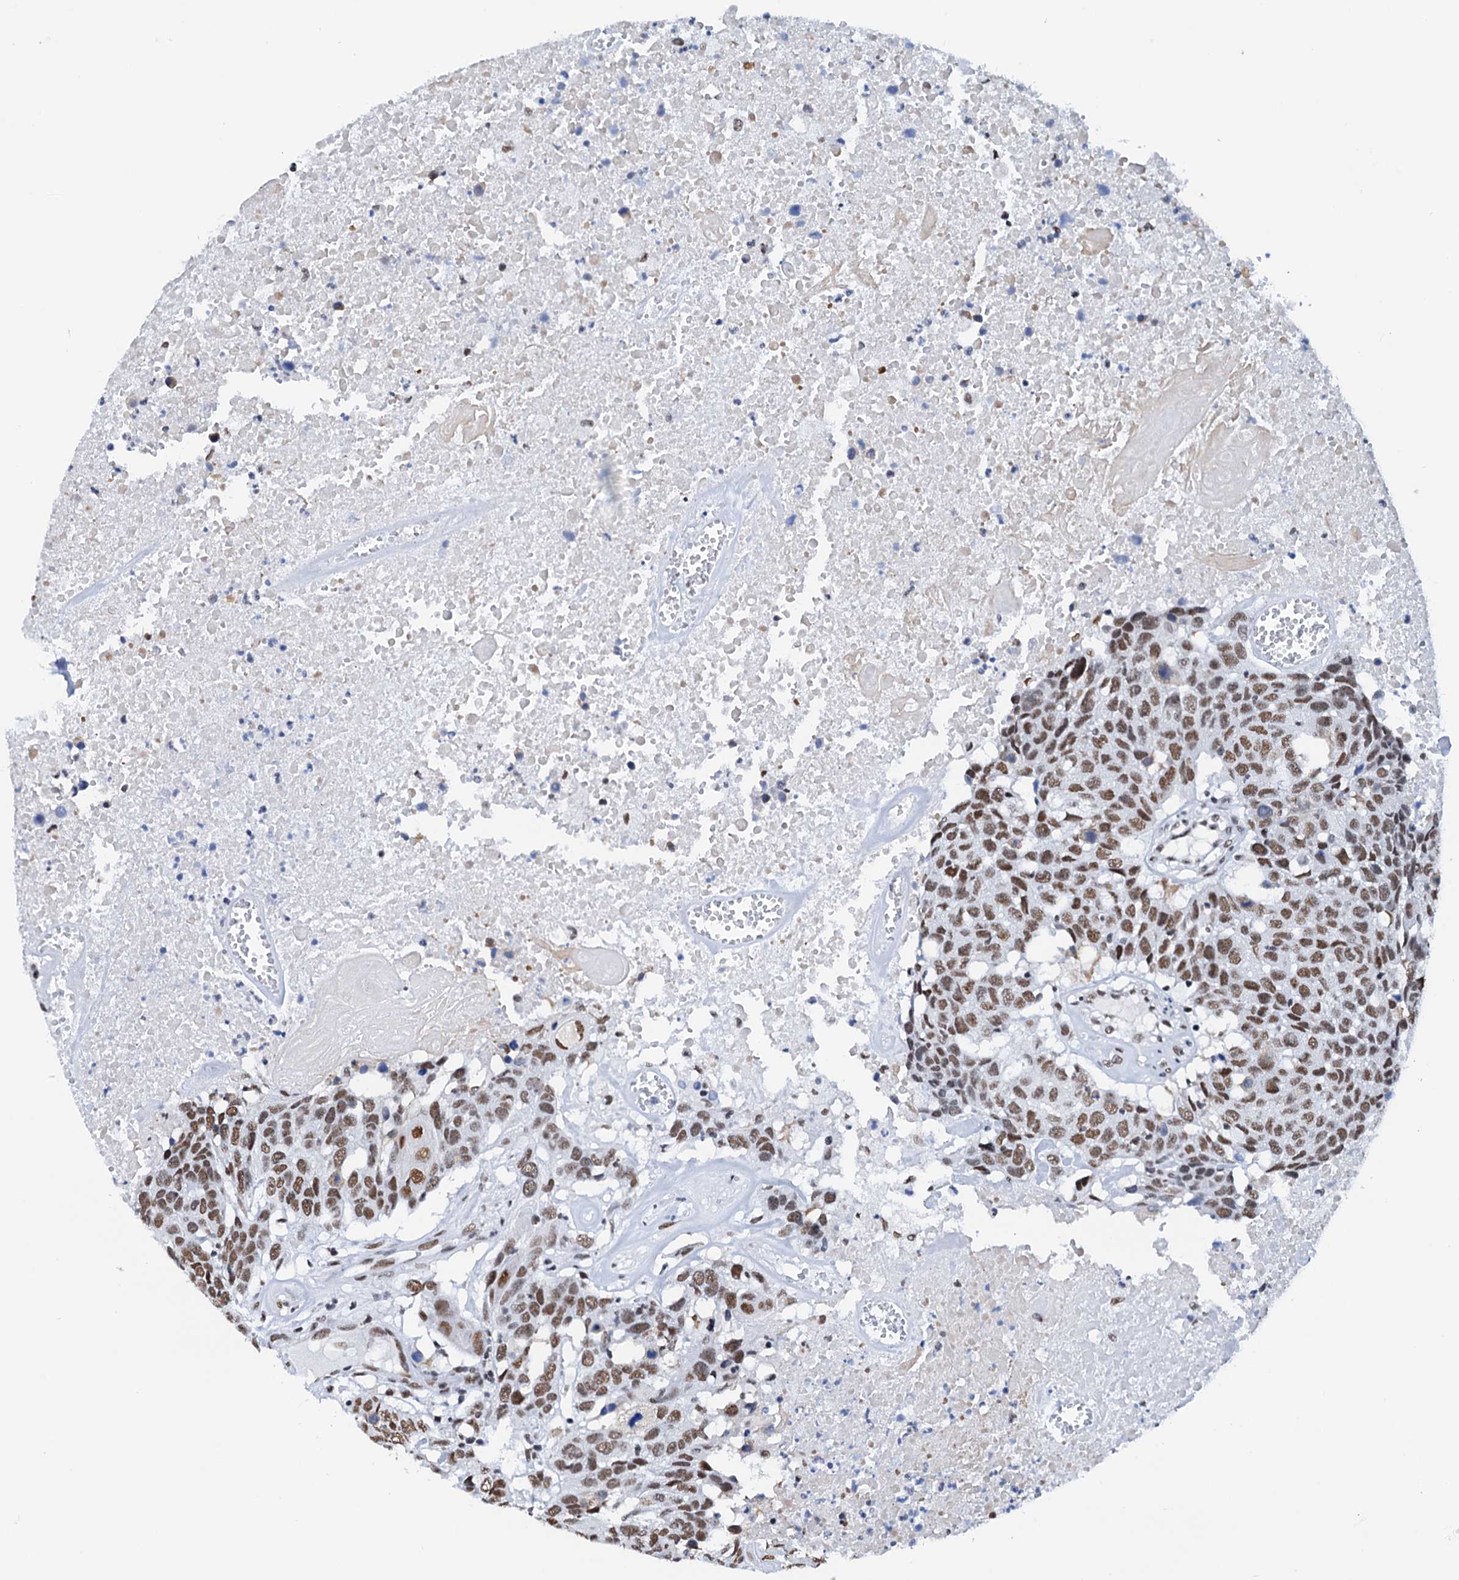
{"staining": {"intensity": "moderate", "quantity": ">75%", "location": "nuclear"}, "tissue": "head and neck cancer", "cell_type": "Tumor cells", "image_type": "cancer", "snomed": [{"axis": "morphology", "description": "Squamous cell carcinoma, NOS"}, {"axis": "topography", "description": "Head-Neck"}], "caption": "This photomicrograph displays head and neck cancer (squamous cell carcinoma) stained with immunohistochemistry (IHC) to label a protein in brown. The nuclear of tumor cells show moderate positivity for the protein. Nuclei are counter-stained blue.", "gene": "SLTM", "patient": {"sex": "male", "age": 66}}